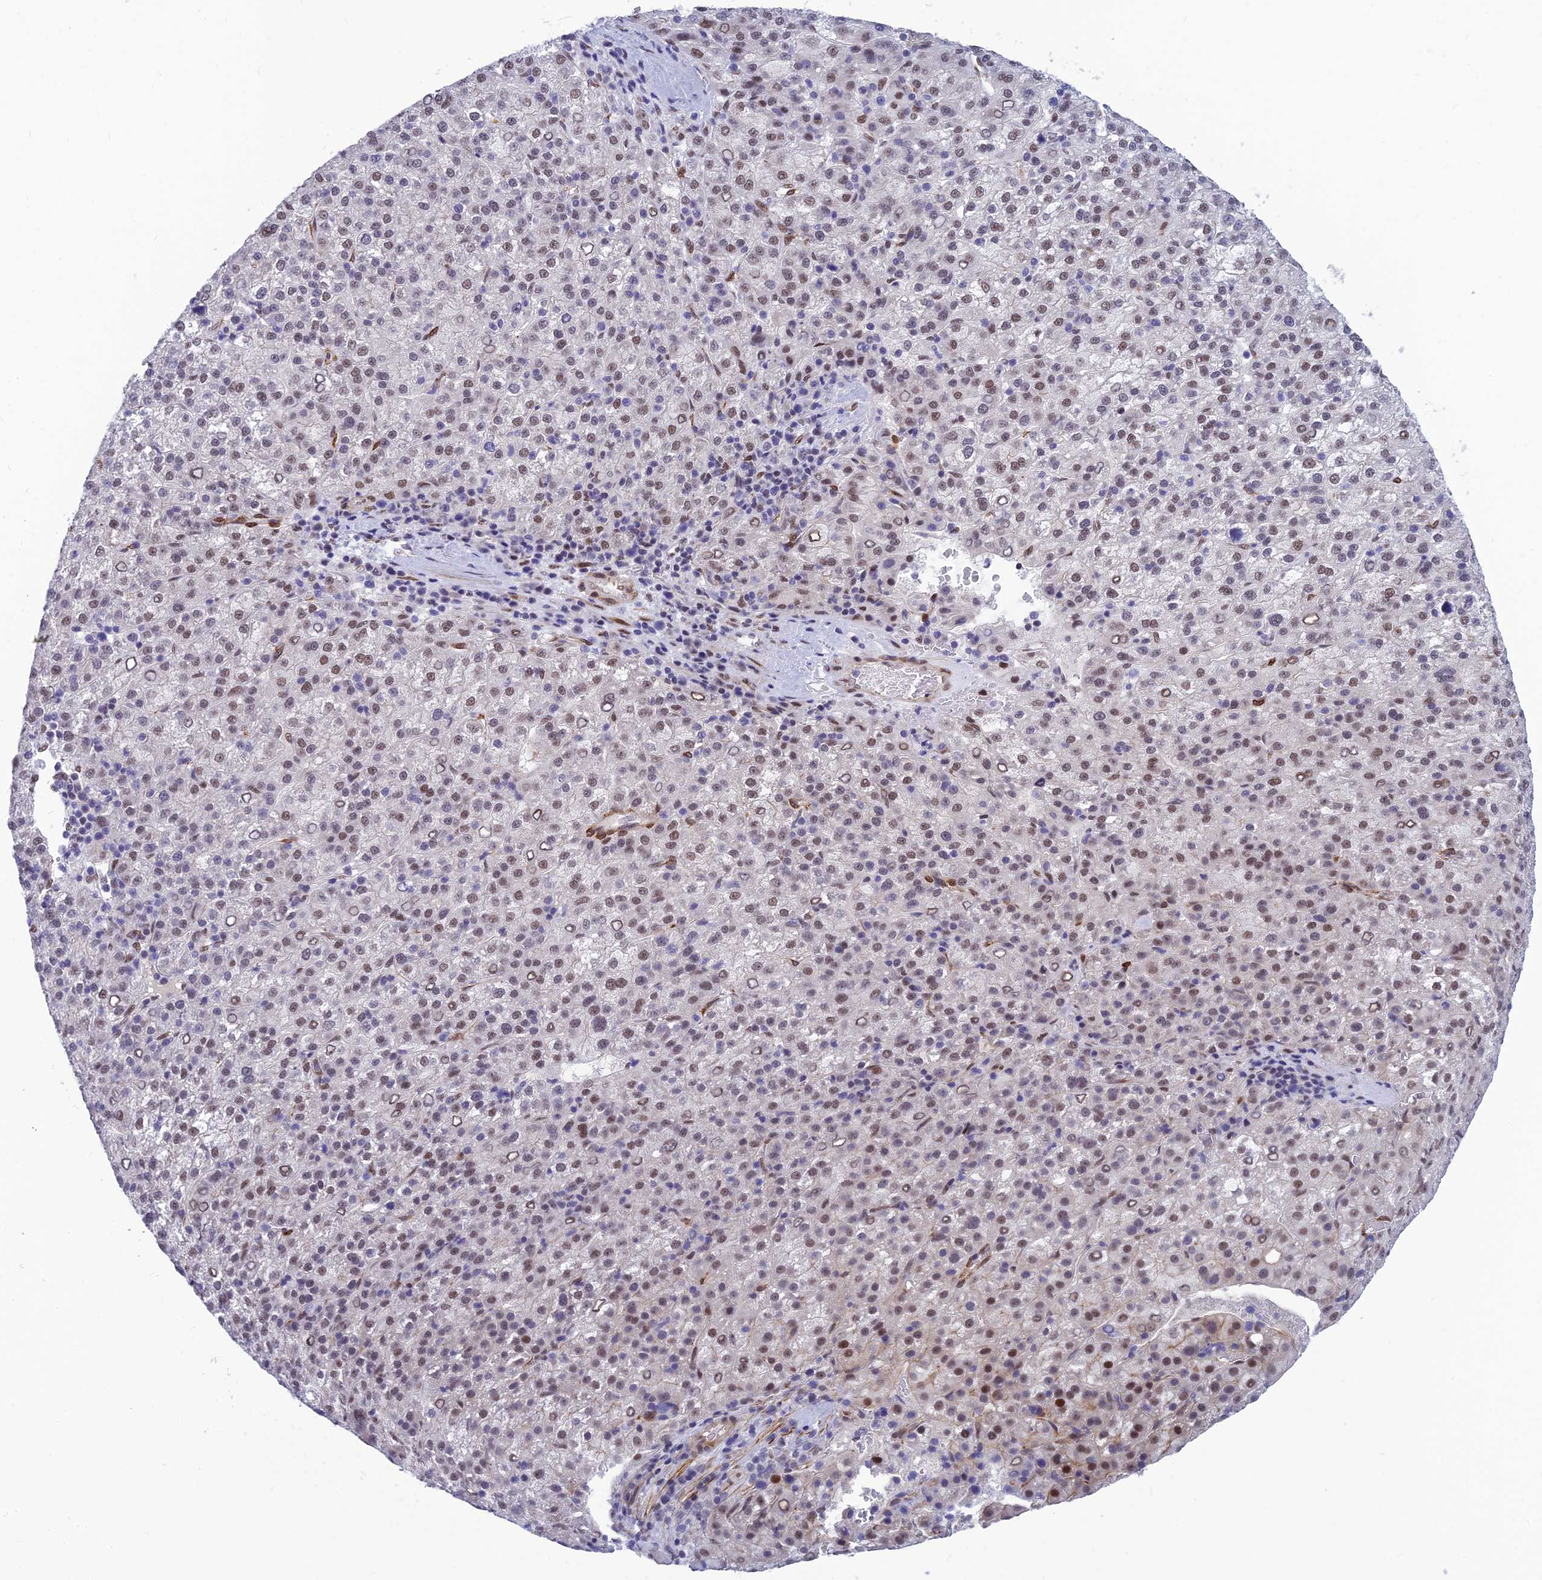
{"staining": {"intensity": "moderate", "quantity": "25%-75%", "location": "nuclear"}, "tissue": "liver cancer", "cell_type": "Tumor cells", "image_type": "cancer", "snomed": [{"axis": "morphology", "description": "Carcinoma, Hepatocellular, NOS"}, {"axis": "topography", "description": "Liver"}], "caption": "Hepatocellular carcinoma (liver) tissue exhibits moderate nuclear expression in about 25%-75% of tumor cells, visualized by immunohistochemistry.", "gene": "CLK4", "patient": {"sex": "female", "age": 58}}